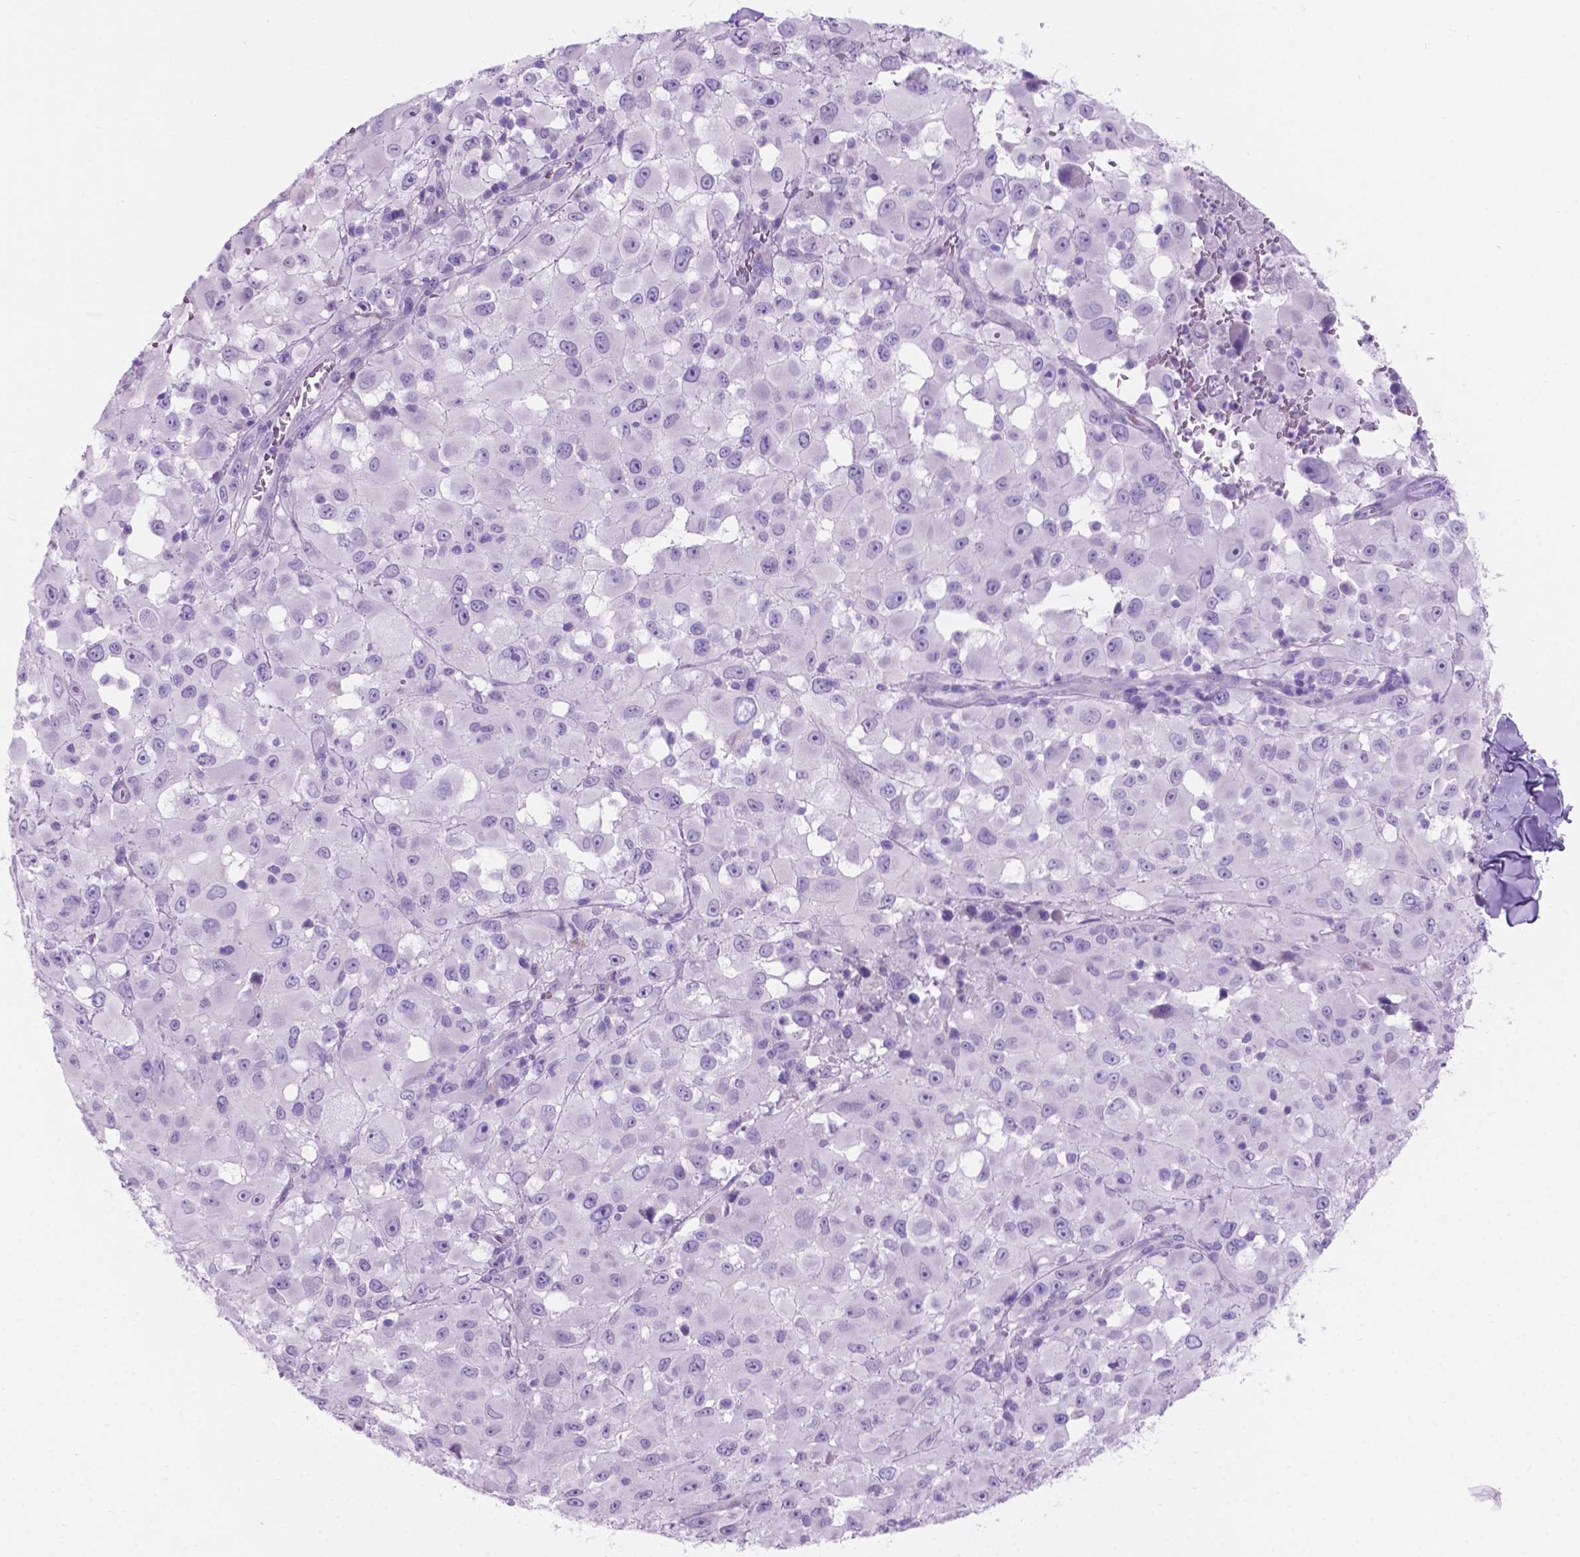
{"staining": {"intensity": "negative", "quantity": "none", "location": "none"}, "tissue": "melanoma", "cell_type": "Tumor cells", "image_type": "cancer", "snomed": [{"axis": "morphology", "description": "Malignant melanoma, Metastatic site"}, {"axis": "topography", "description": "Lymph node"}], "caption": "Human malignant melanoma (metastatic site) stained for a protein using immunohistochemistry exhibits no expression in tumor cells.", "gene": "GRIN2B", "patient": {"sex": "male", "age": 50}}